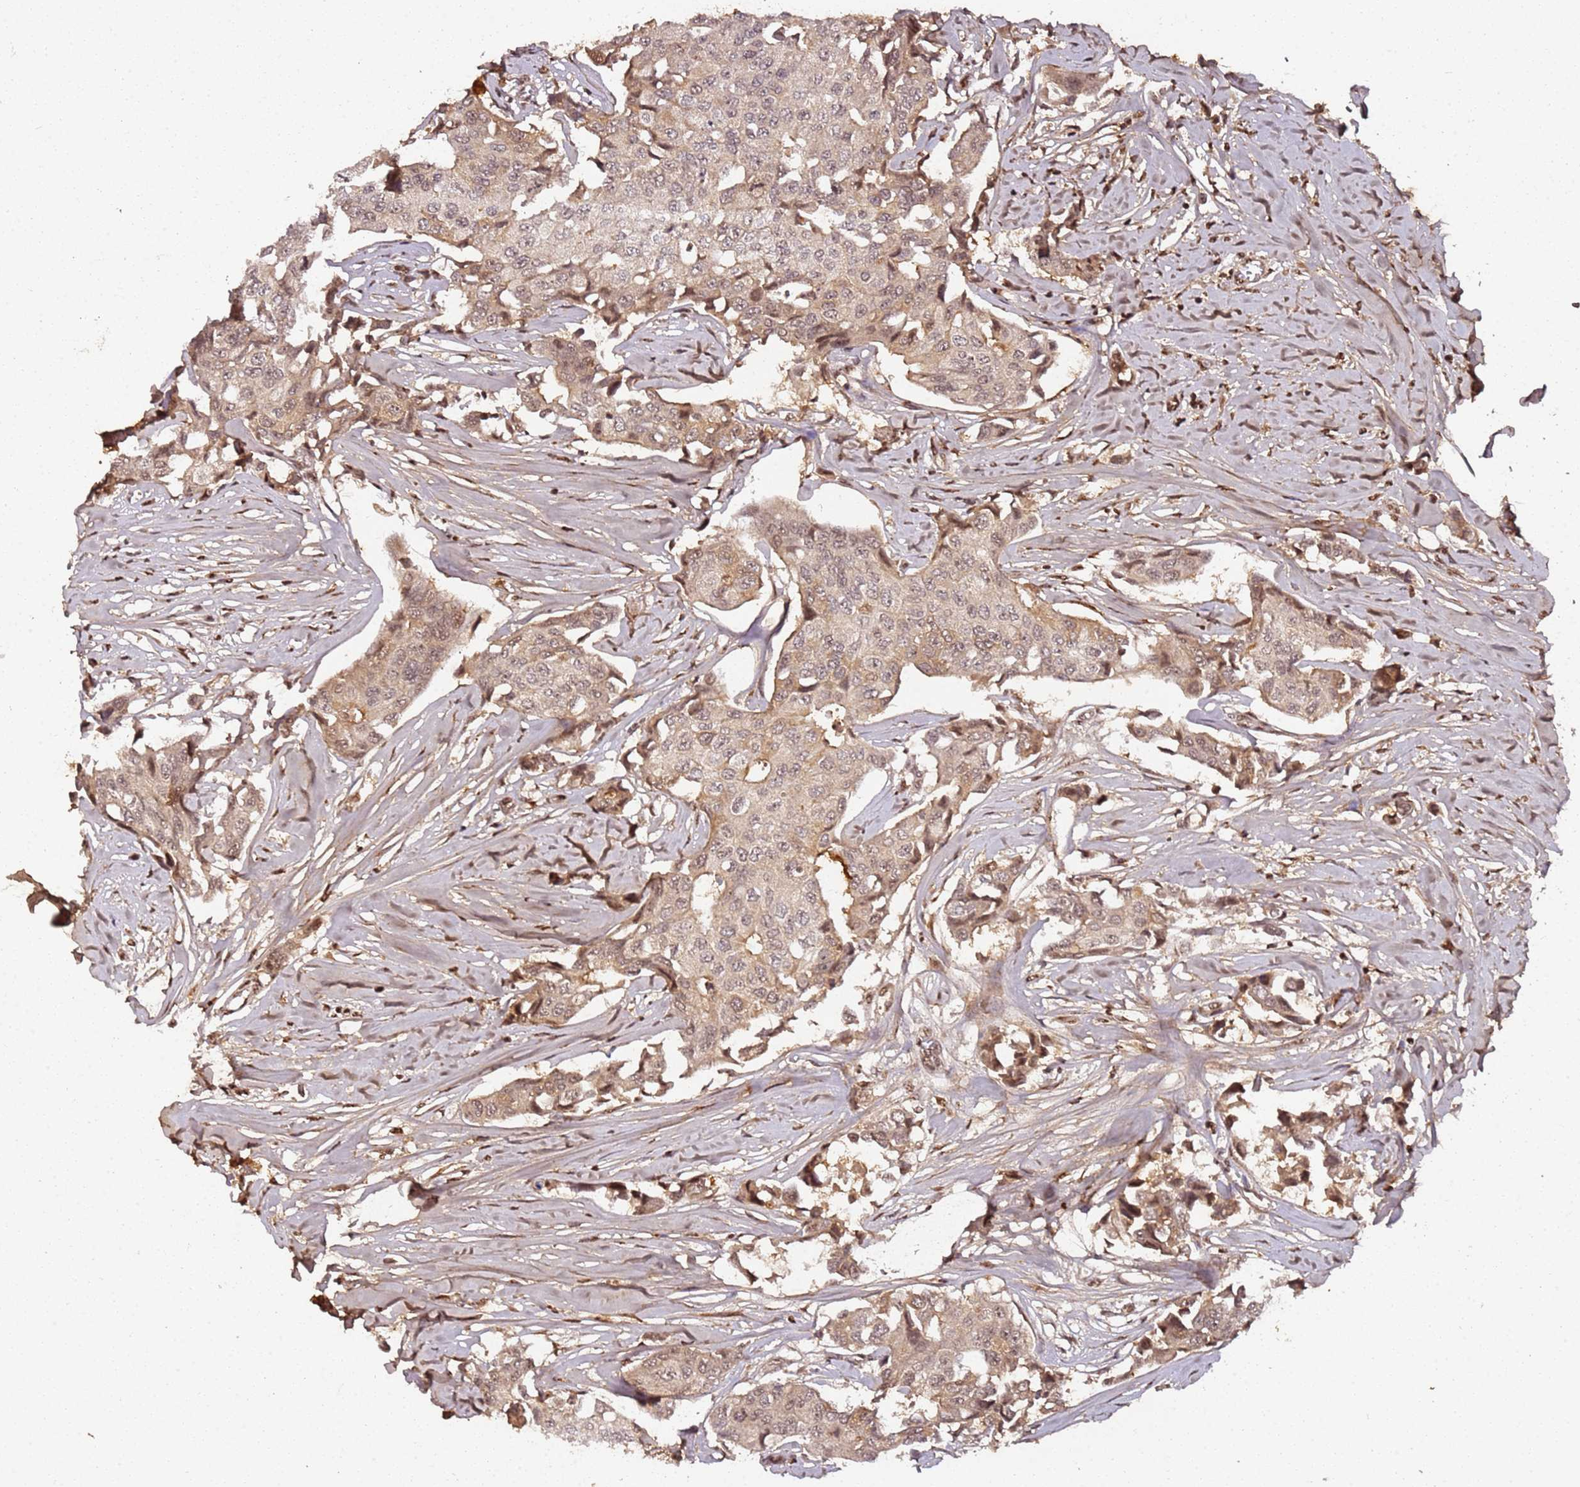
{"staining": {"intensity": "moderate", "quantity": "<25%", "location": "nuclear"}, "tissue": "breast cancer", "cell_type": "Tumor cells", "image_type": "cancer", "snomed": [{"axis": "morphology", "description": "Duct carcinoma"}, {"axis": "topography", "description": "Breast"}], "caption": "Immunohistochemistry (IHC) (DAB (3,3'-diaminobenzidine)) staining of invasive ductal carcinoma (breast) reveals moderate nuclear protein expression in approximately <25% of tumor cells.", "gene": "COL1A2", "patient": {"sex": "female", "age": 80}}